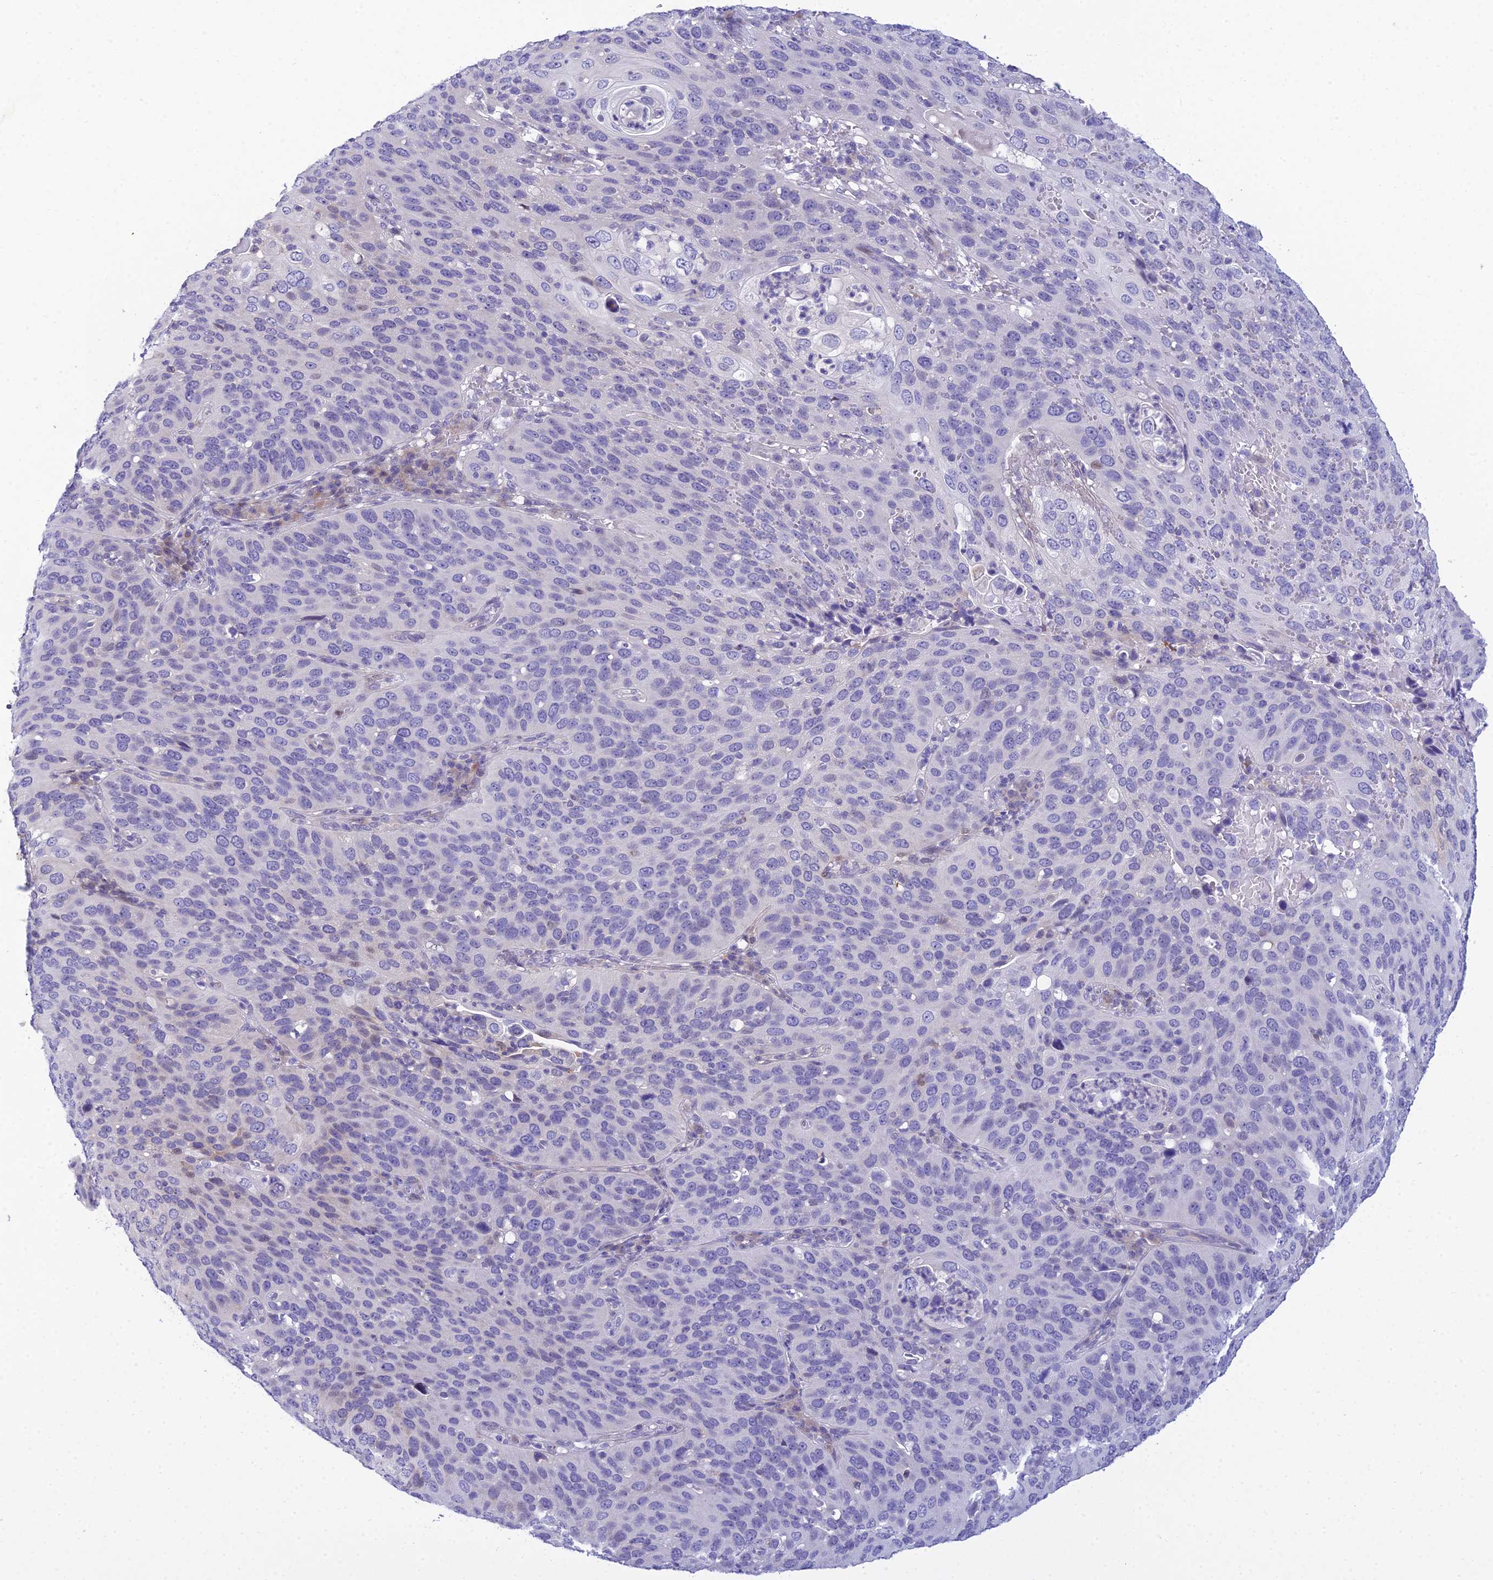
{"staining": {"intensity": "negative", "quantity": "none", "location": "none"}, "tissue": "cervical cancer", "cell_type": "Tumor cells", "image_type": "cancer", "snomed": [{"axis": "morphology", "description": "Squamous cell carcinoma, NOS"}, {"axis": "topography", "description": "Cervix"}], "caption": "Immunohistochemistry (IHC) histopathology image of human cervical squamous cell carcinoma stained for a protein (brown), which displays no expression in tumor cells. (Immunohistochemistry, brightfield microscopy, high magnification).", "gene": "ZMIZ1", "patient": {"sex": "female", "age": 36}}